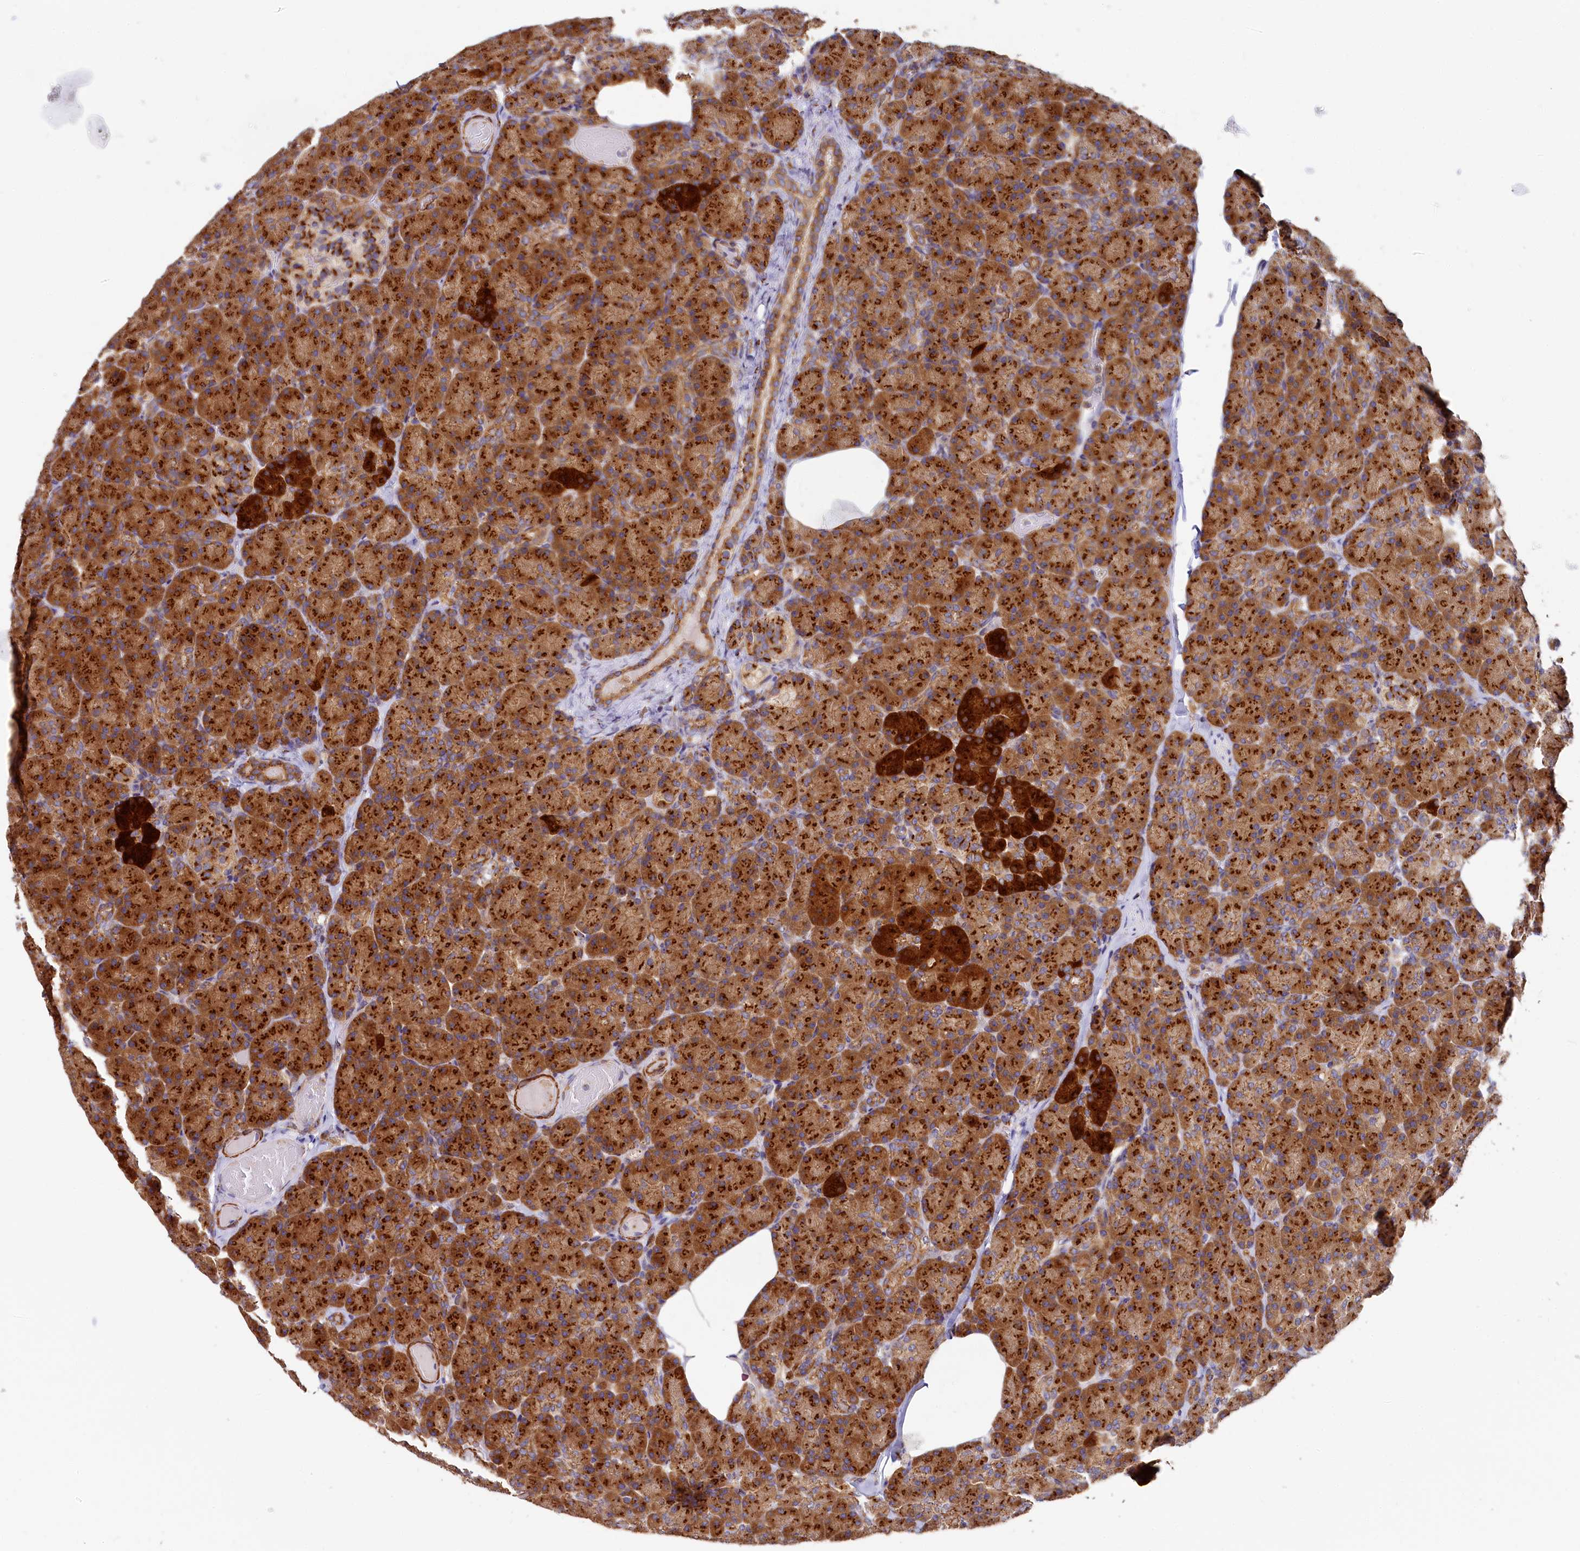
{"staining": {"intensity": "strong", "quantity": ">75%", "location": "cytoplasmic/membranous"}, "tissue": "pancreas", "cell_type": "Exocrine glandular cells", "image_type": "normal", "snomed": [{"axis": "morphology", "description": "Normal tissue, NOS"}, {"axis": "topography", "description": "Pancreas"}], "caption": "Immunohistochemical staining of benign human pancreas shows >75% levels of strong cytoplasmic/membranous protein positivity in about >75% of exocrine glandular cells.", "gene": "BET1L", "patient": {"sex": "female", "age": 43}}